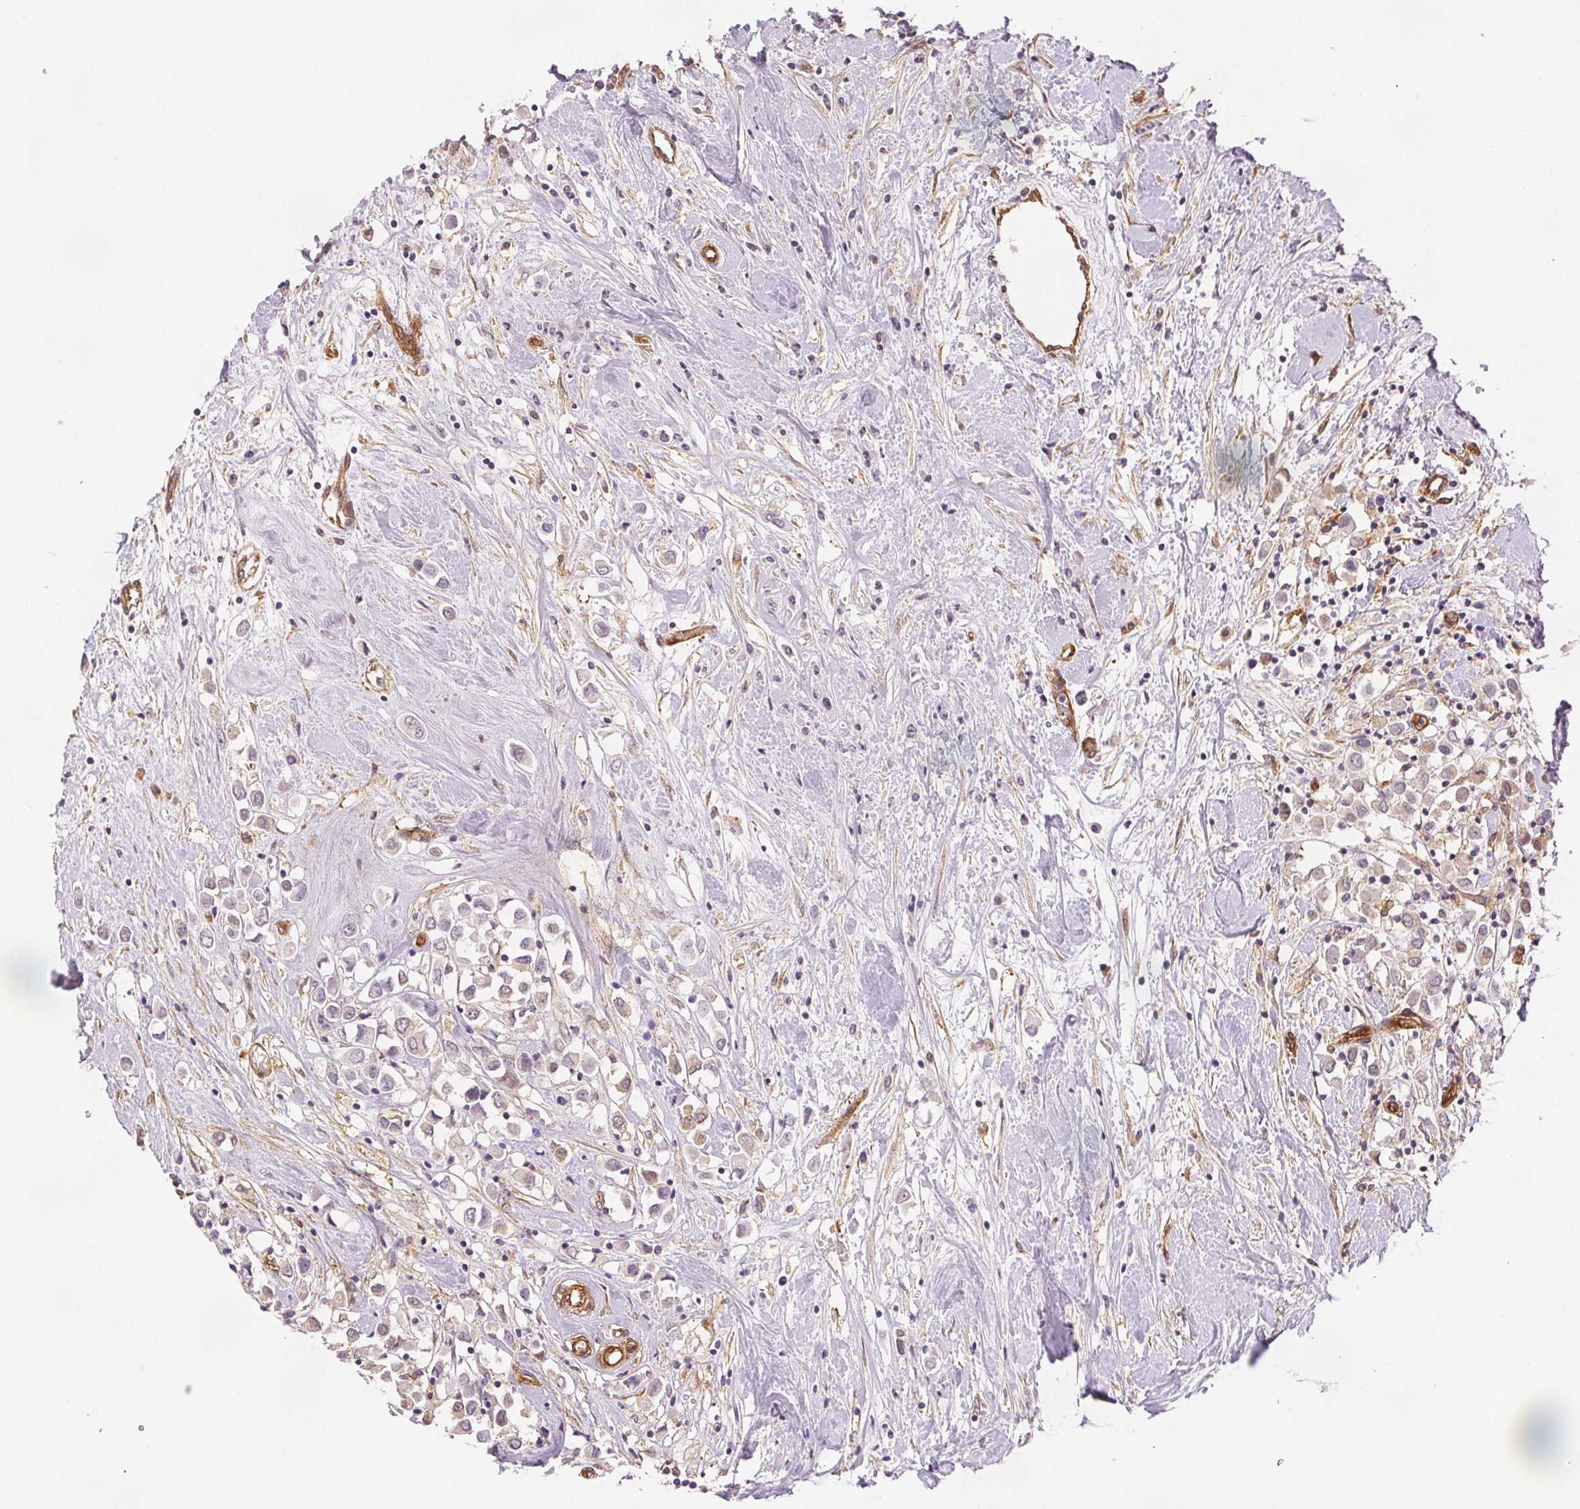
{"staining": {"intensity": "negative", "quantity": "none", "location": "none"}, "tissue": "breast cancer", "cell_type": "Tumor cells", "image_type": "cancer", "snomed": [{"axis": "morphology", "description": "Duct carcinoma"}, {"axis": "topography", "description": "Breast"}], "caption": "DAB immunohistochemical staining of human breast cancer reveals no significant positivity in tumor cells. (DAB immunohistochemistry (IHC) visualized using brightfield microscopy, high magnification).", "gene": "DIAPH2", "patient": {"sex": "female", "age": 61}}